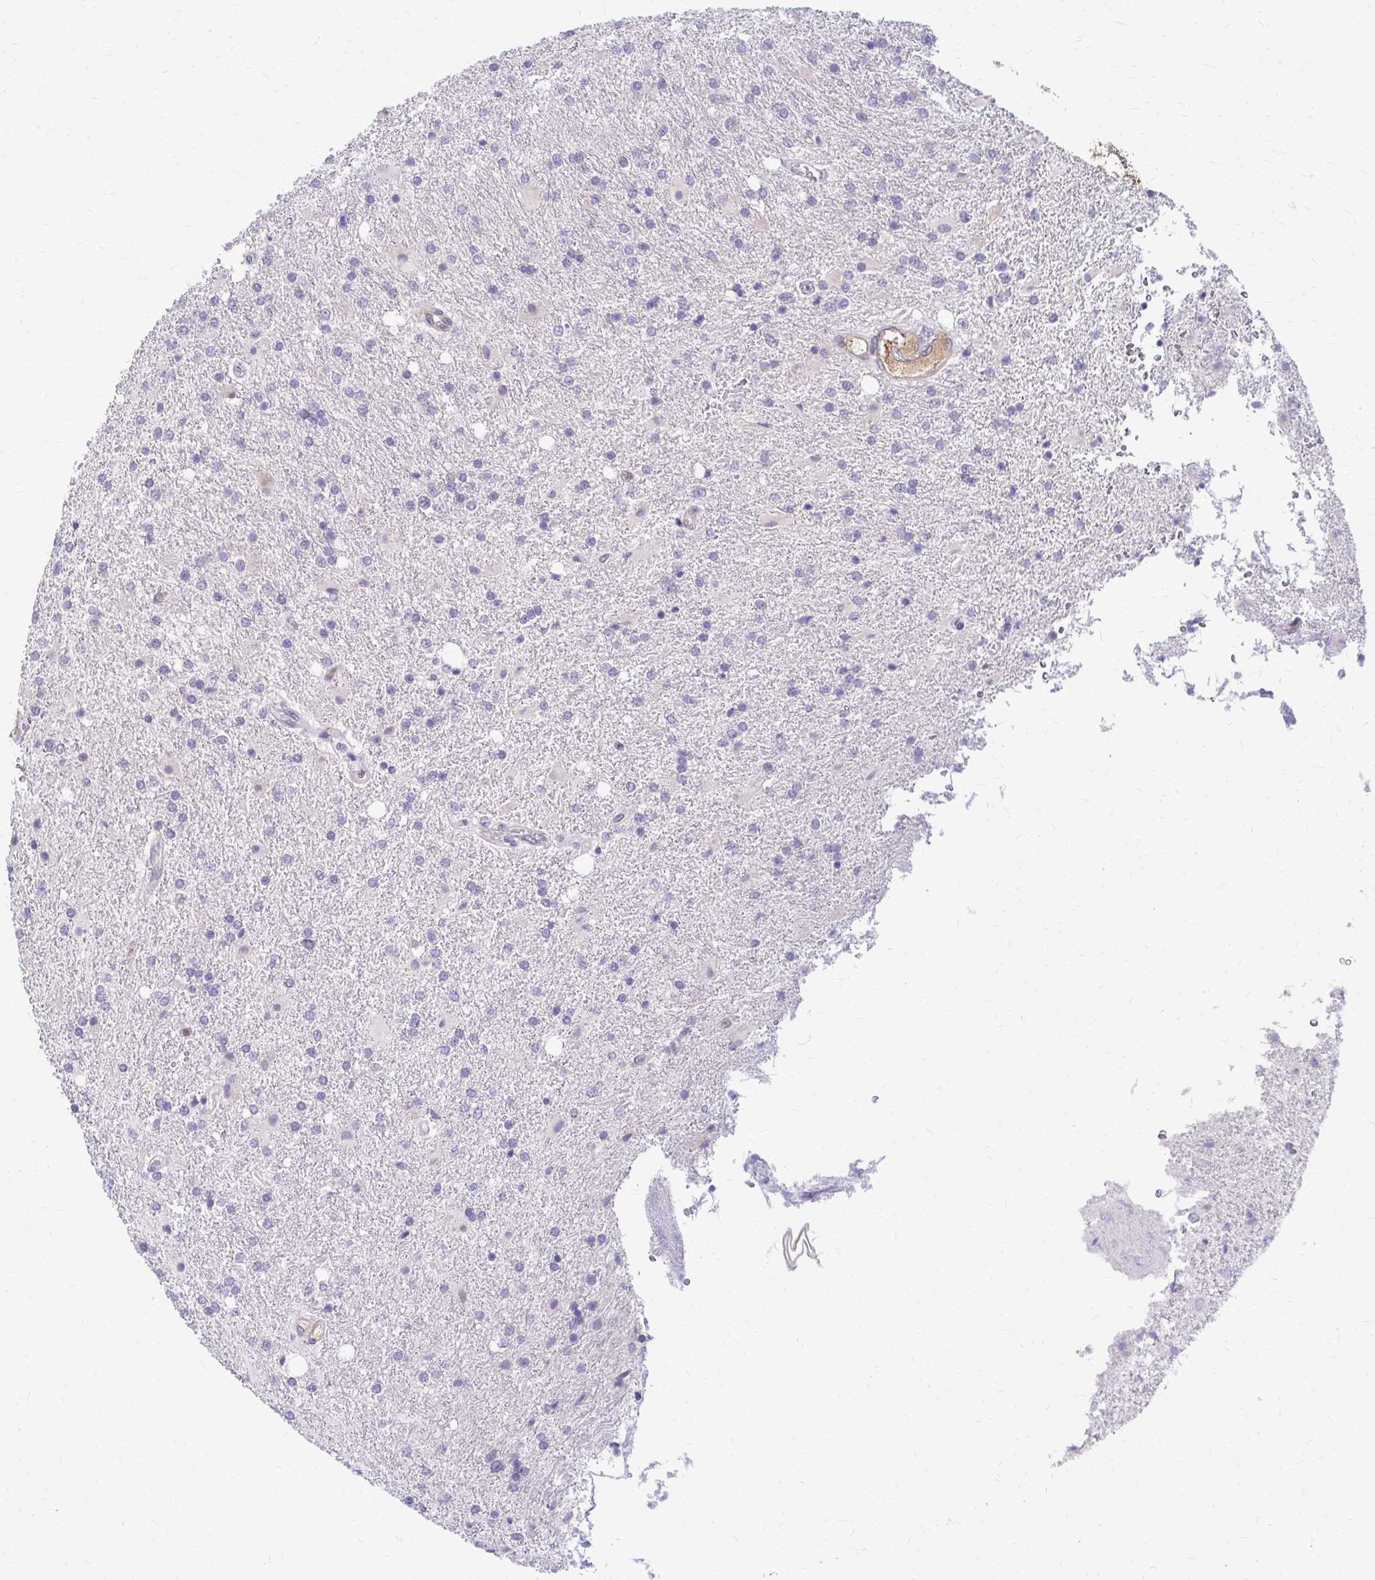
{"staining": {"intensity": "negative", "quantity": "none", "location": "none"}, "tissue": "glioma", "cell_type": "Tumor cells", "image_type": "cancer", "snomed": [{"axis": "morphology", "description": "Glioma, malignant, High grade"}, {"axis": "topography", "description": "Brain"}], "caption": "This micrograph is of glioma stained with immunohistochemistry to label a protein in brown with the nuclei are counter-stained blue. There is no staining in tumor cells.", "gene": "MCRIP2", "patient": {"sex": "male", "age": 56}}